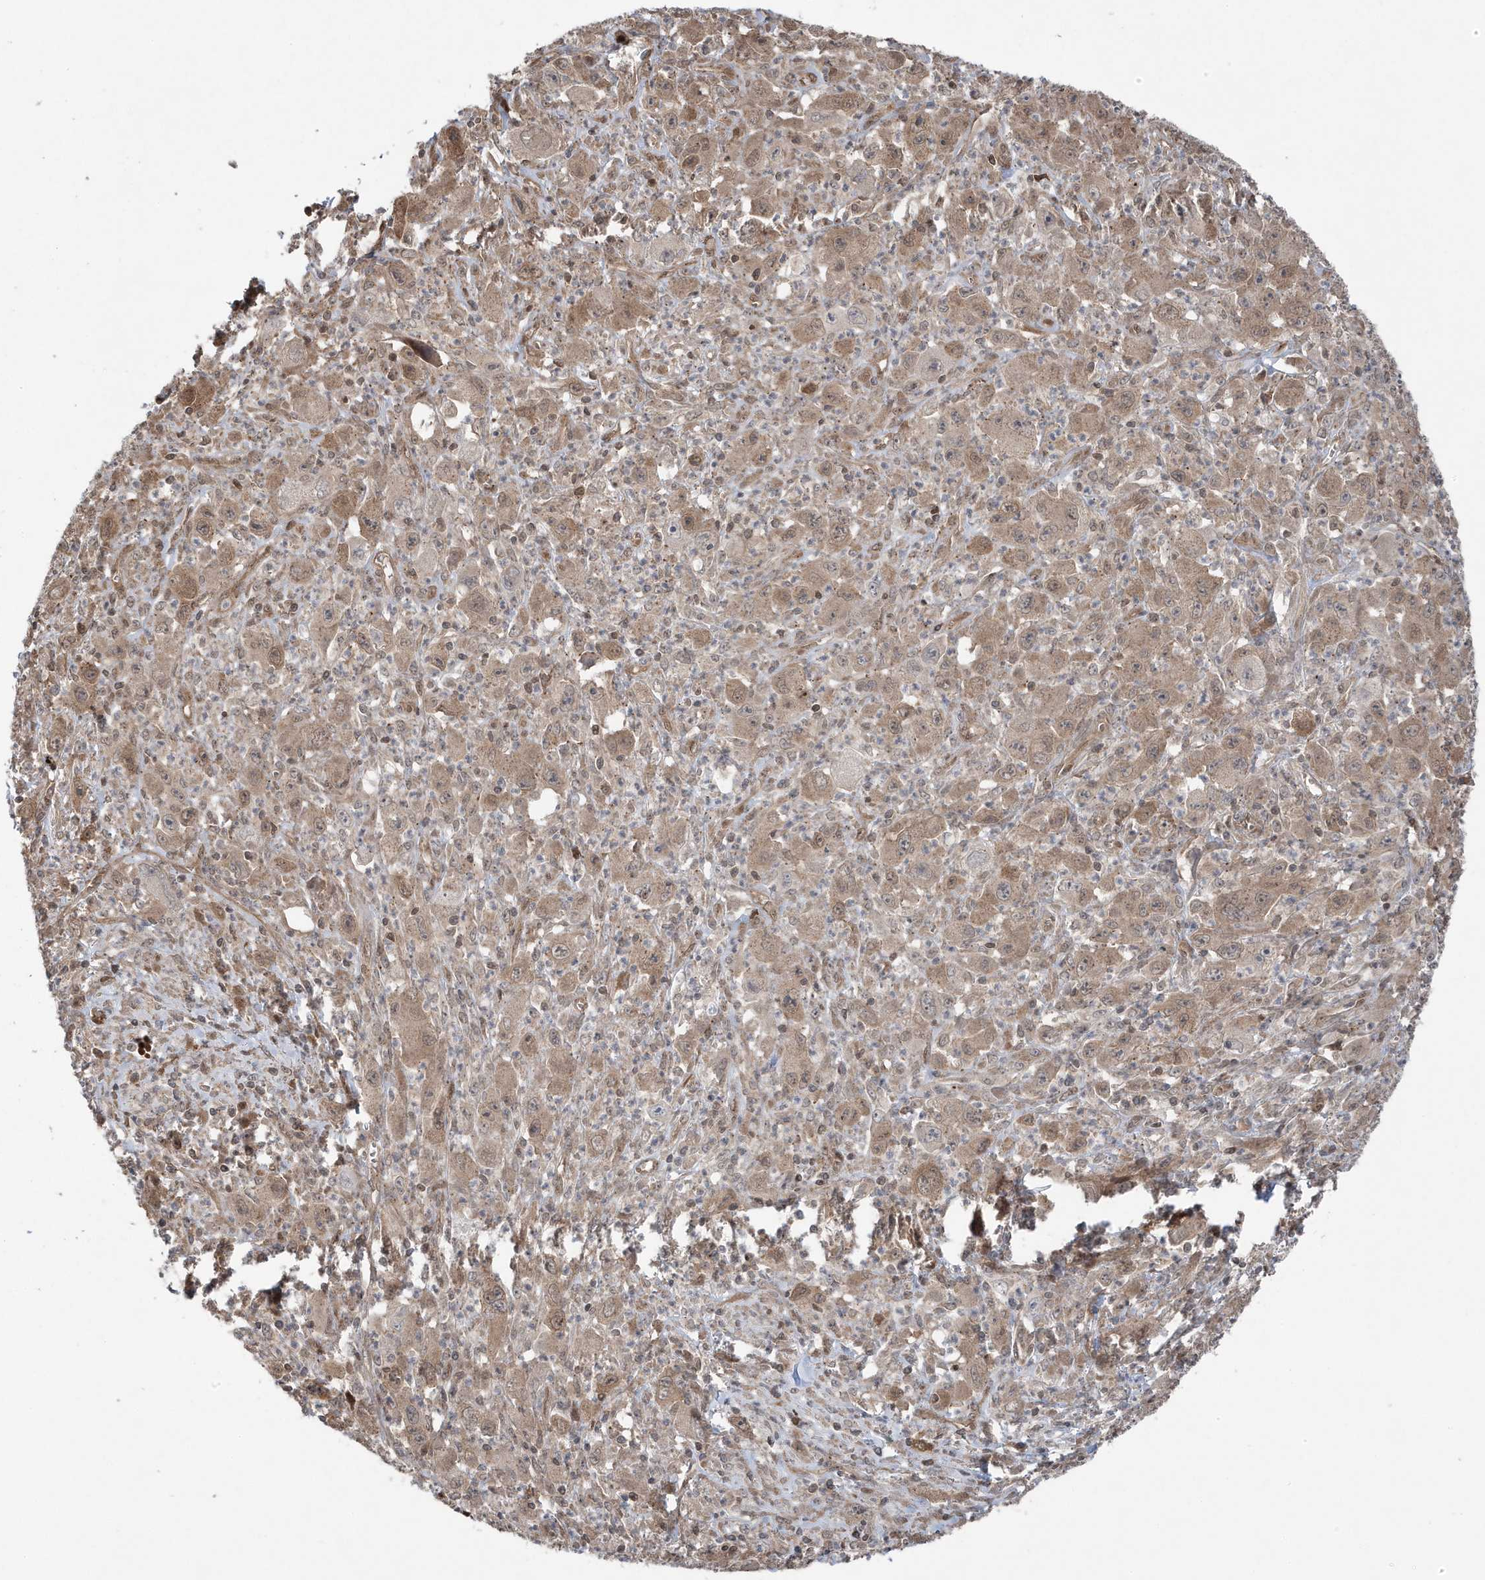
{"staining": {"intensity": "strong", "quantity": "25%-75%", "location": "cytoplasmic/membranous"}, "tissue": "melanoma", "cell_type": "Tumor cells", "image_type": "cancer", "snomed": [{"axis": "morphology", "description": "Malignant melanoma, Metastatic site"}, {"axis": "topography", "description": "Skin"}], "caption": "This image shows melanoma stained with immunohistochemistry to label a protein in brown. The cytoplasmic/membranous of tumor cells show strong positivity for the protein. Nuclei are counter-stained blue.", "gene": "MAPK1IP1L", "patient": {"sex": "female", "age": 56}}